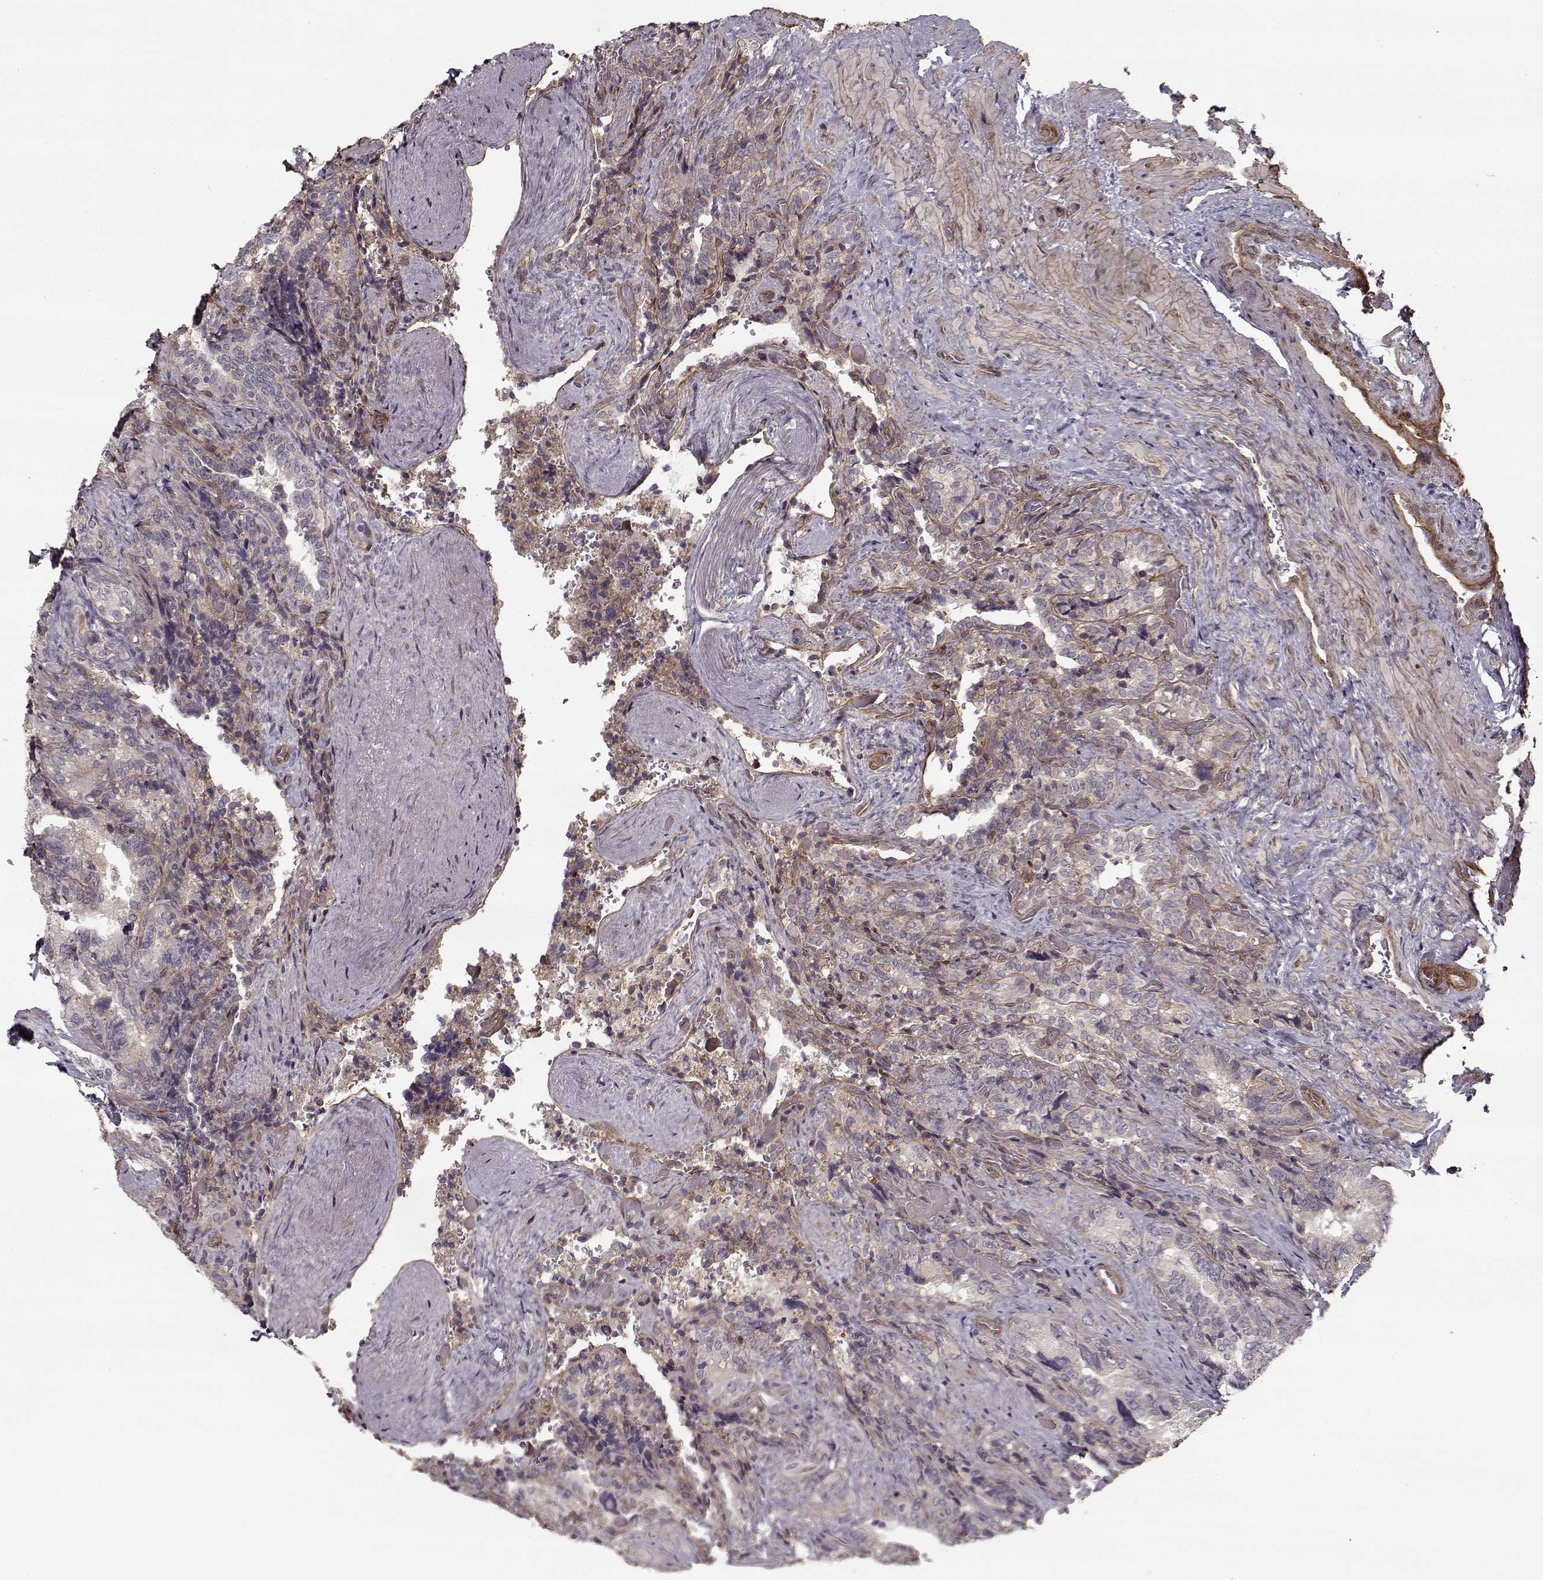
{"staining": {"intensity": "negative", "quantity": "none", "location": "none"}, "tissue": "seminal vesicle", "cell_type": "Glandular cells", "image_type": "normal", "snomed": [{"axis": "morphology", "description": "Normal tissue, NOS"}, {"axis": "topography", "description": "Seminal veicle"}], "caption": "High magnification brightfield microscopy of benign seminal vesicle stained with DAB (3,3'-diaminobenzidine) (brown) and counterstained with hematoxylin (blue): glandular cells show no significant staining. (Brightfield microscopy of DAB IHC at high magnification).", "gene": "LAMB2", "patient": {"sex": "male", "age": 69}}